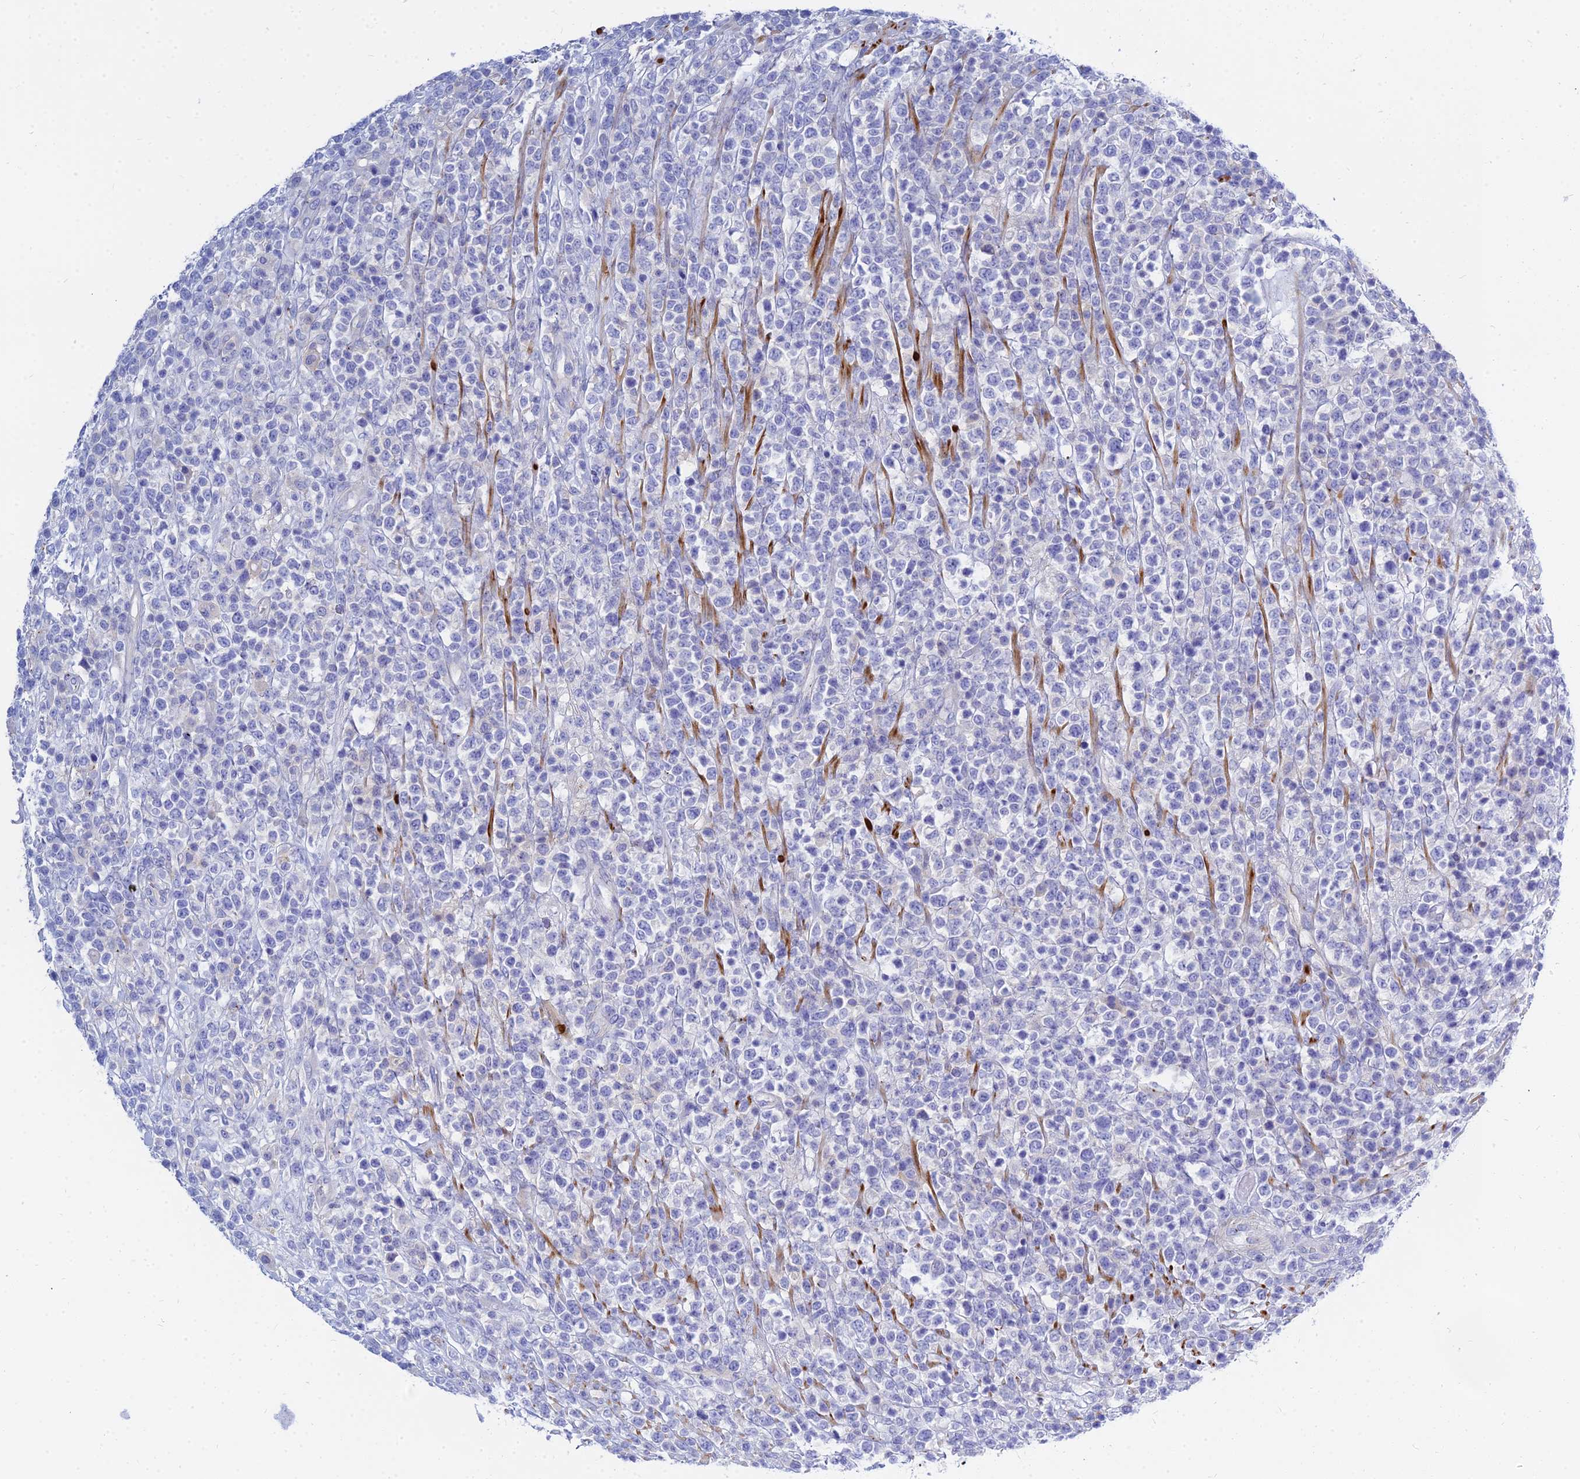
{"staining": {"intensity": "negative", "quantity": "none", "location": "none"}, "tissue": "lymphoma", "cell_type": "Tumor cells", "image_type": "cancer", "snomed": [{"axis": "morphology", "description": "Malignant lymphoma, non-Hodgkin's type, High grade"}, {"axis": "topography", "description": "Colon"}], "caption": "Malignant lymphoma, non-Hodgkin's type (high-grade) stained for a protein using IHC reveals no staining tumor cells.", "gene": "ZNF552", "patient": {"sex": "female", "age": 53}}